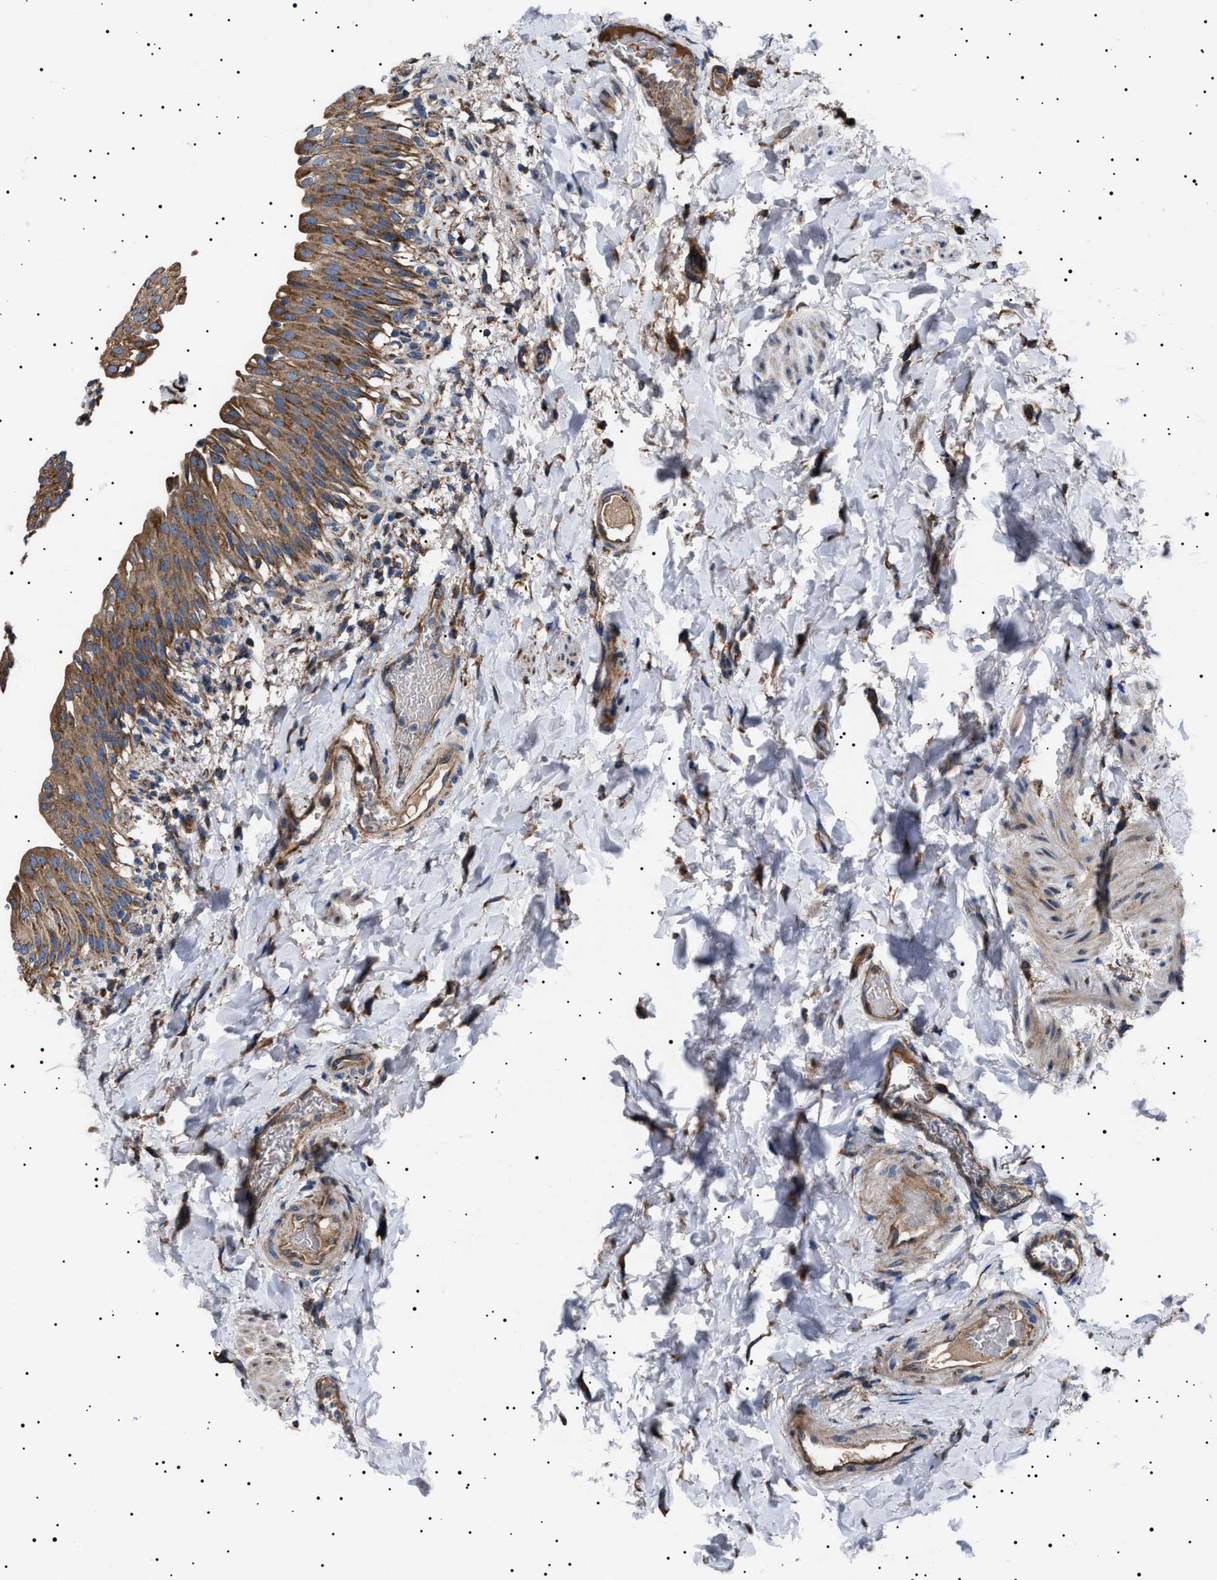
{"staining": {"intensity": "strong", "quantity": ">75%", "location": "cytoplasmic/membranous"}, "tissue": "urinary bladder", "cell_type": "Urothelial cells", "image_type": "normal", "snomed": [{"axis": "morphology", "description": "Normal tissue, NOS"}, {"axis": "topography", "description": "Urinary bladder"}], "caption": "Brown immunohistochemical staining in unremarkable human urinary bladder exhibits strong cytoplasmic/membranous expression in approximately >75% of urothelial cells.", "gene": "TOP1MT", "patient": {"sex": "female", "age": 60}}